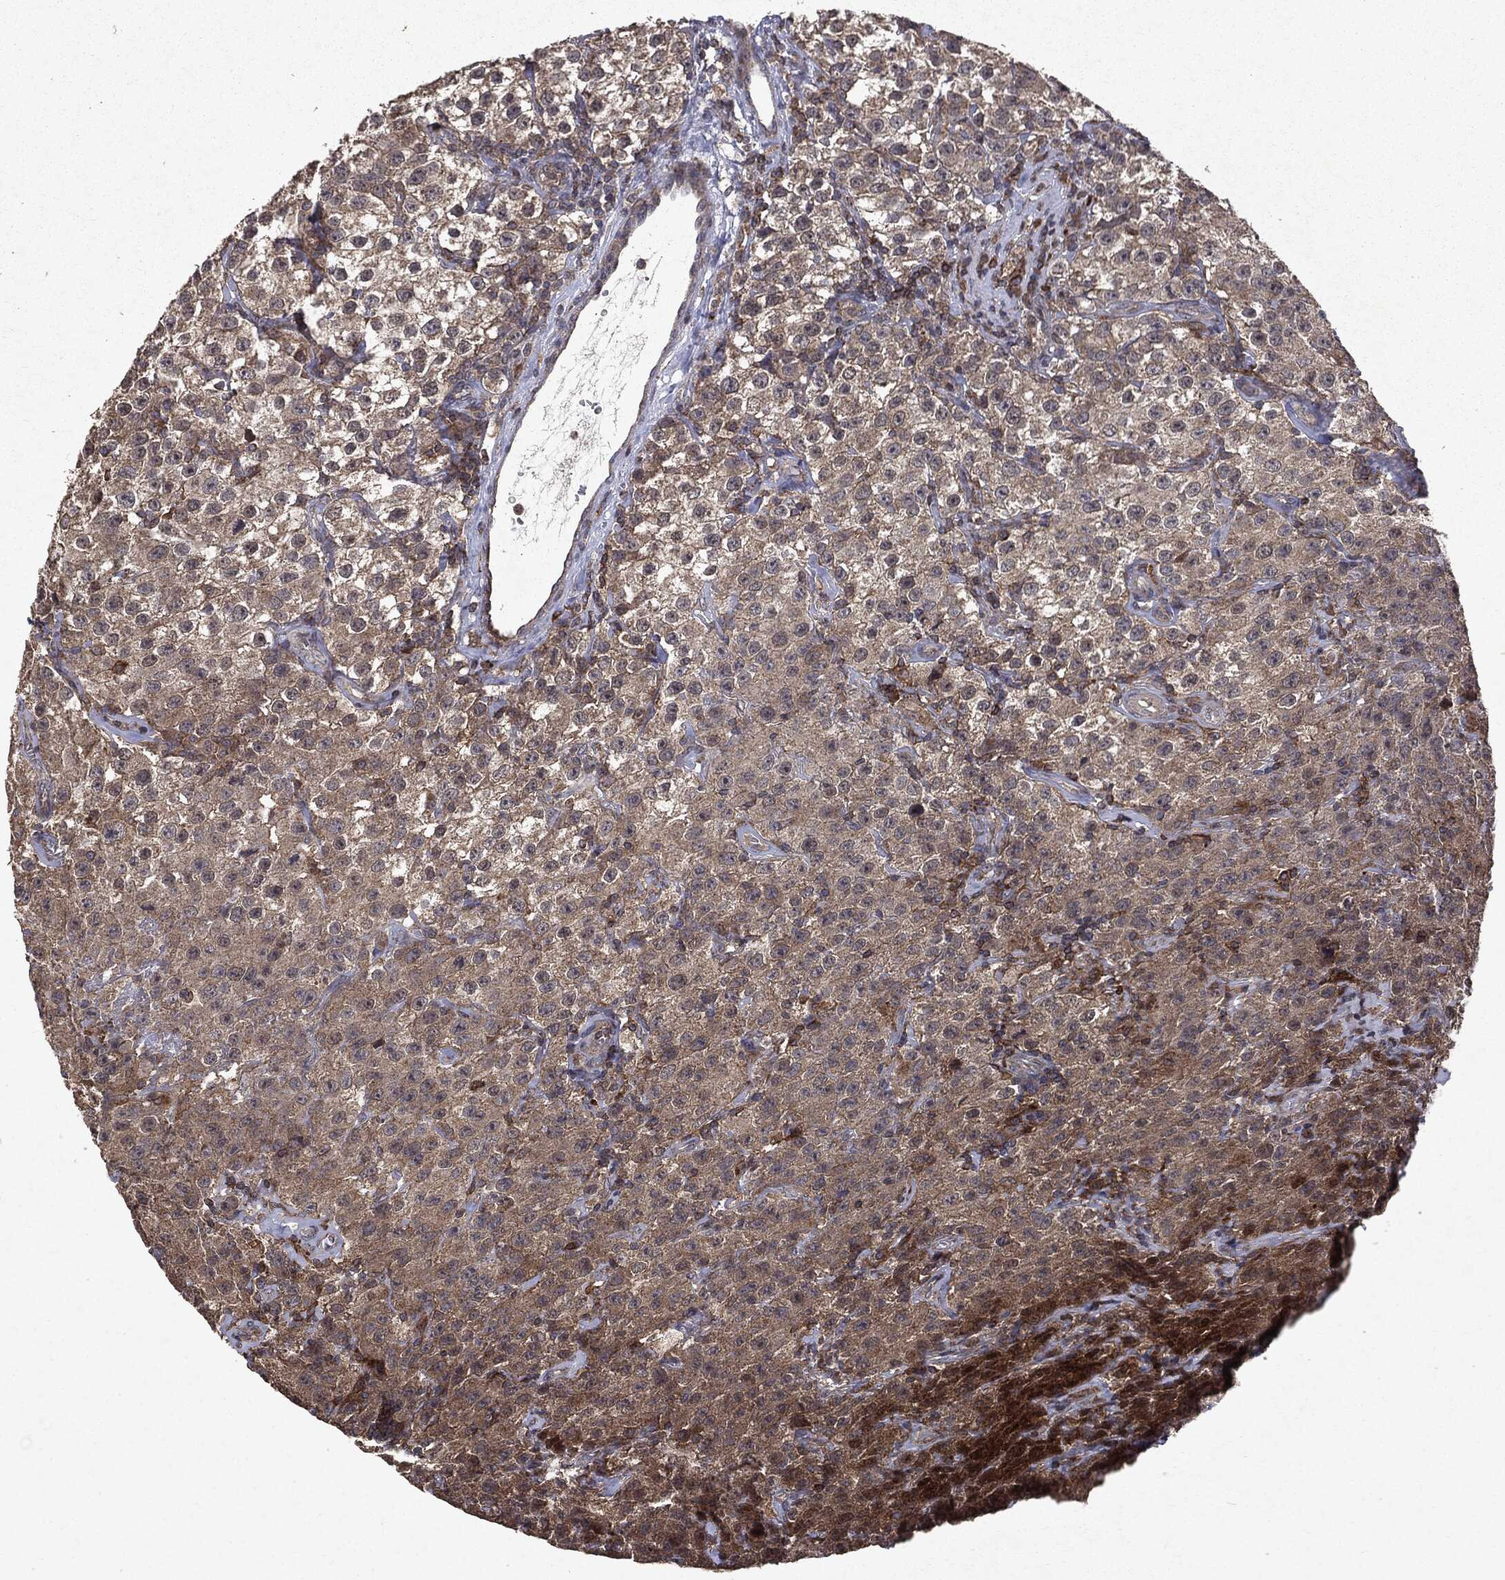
{"staining": {"intensity": "weak", "quantity": ">75%", "location": "cytoplasmic/membranous"}, "tissue": "testis cancer", "cell_type": "Tumor cells", "image_type": "cancer", "snomed": [{"axis": "morphology", "description": "Seminoma, NOS"}, {"axis": "topography", "description": "Testis"}], "caption": "Weak cytoplasmic/membranous staining is appreciated in about >75% of tumor cells in seminoma (testis).", "gene": "PTEN", "patient": {"sex": "male", "age": 52}}